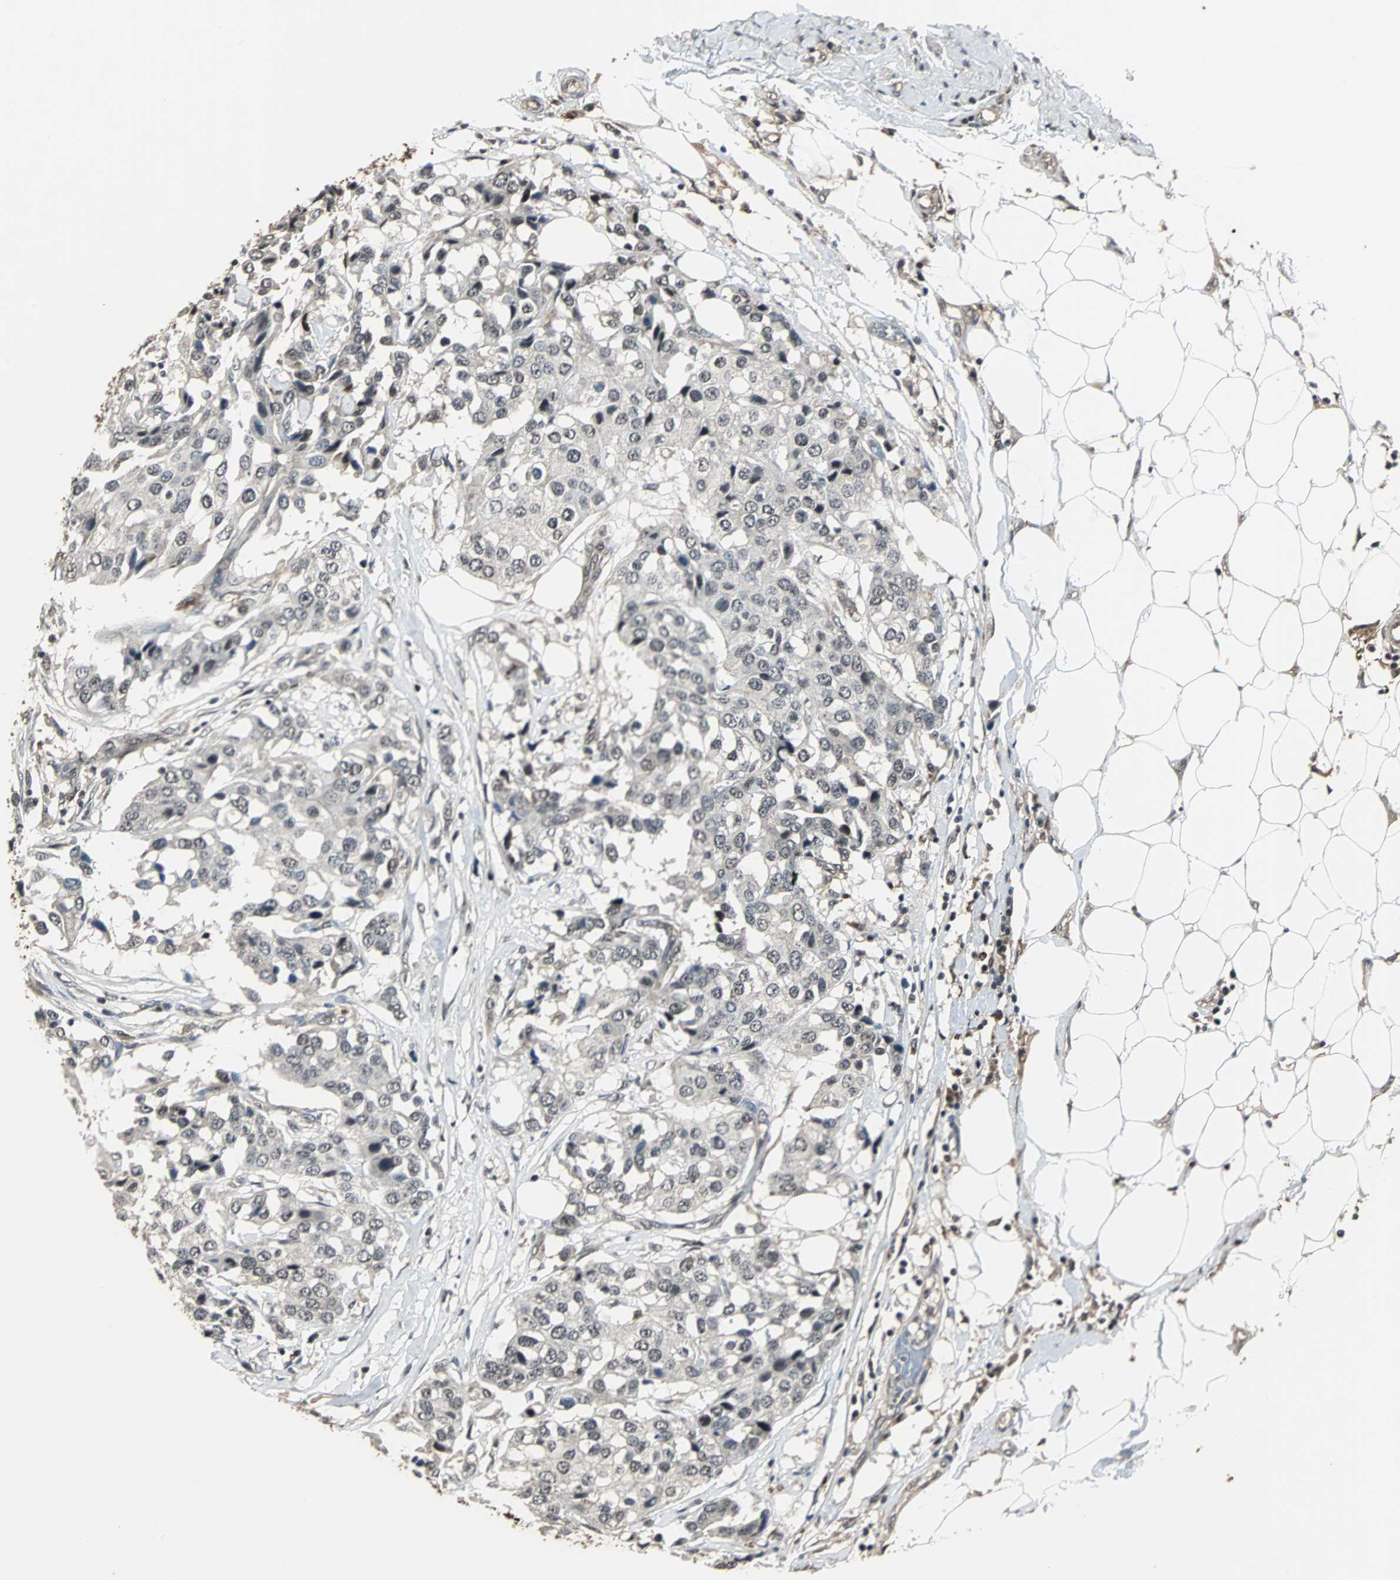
{"staining": {"intensity": "negative", "quantity": "none", "location": "none"}, "tissue": "breast cancer", "cell_type": "Tumor cells", "image_type": "cancer", "snomed": [{"axis": "morphology", "description": "Duct carcinoma"}, {"axis": "topography", "description": "Breast"}], "caption": "Tumor cells show no significant protein expression in breast cancer (infiltrating ductal carcinoma). The staining is performed using DAB brown chromogen with nuclei counter-stained in using hematoxylin.", "gene": "MKX", "patient": {"sex": "female", "age": 80}}